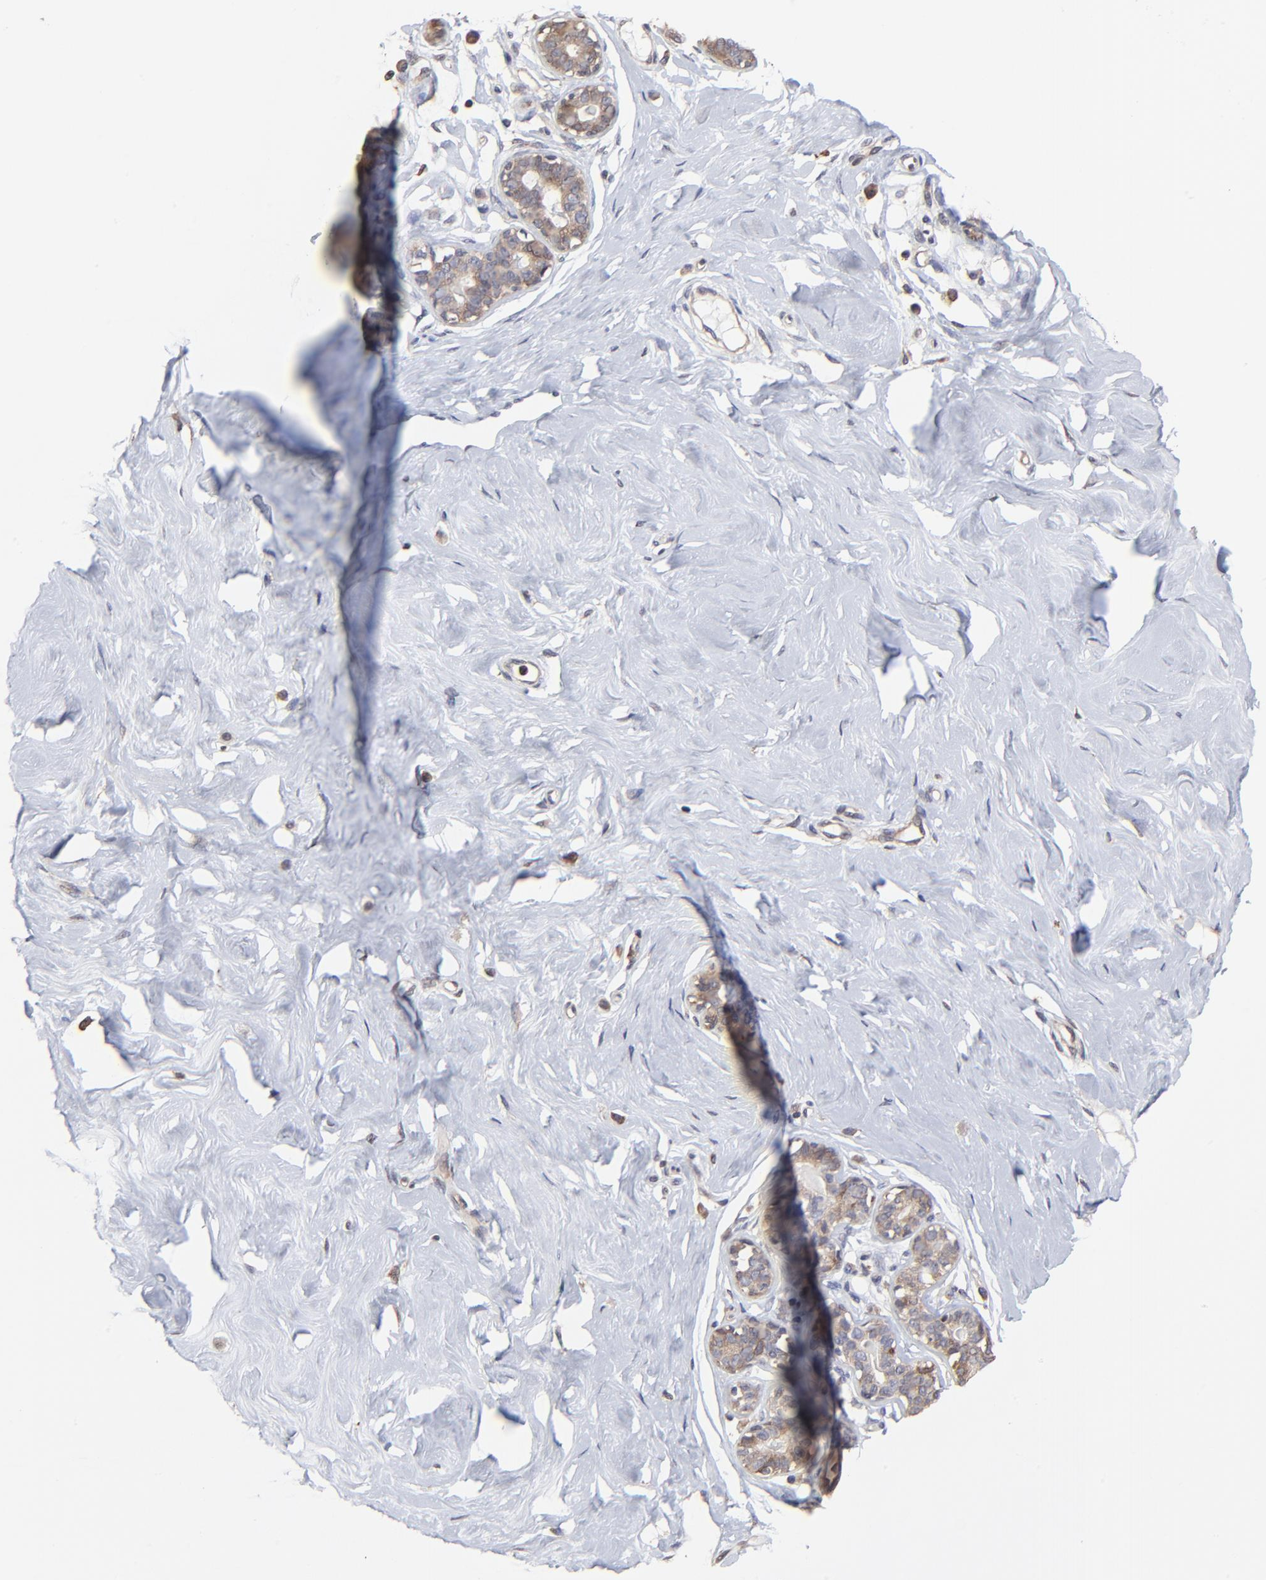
{"staining": {"intensity": "negative", "quantity": "none", "location": "none"}, "tissue": "breast", "cell_type": "Adipocytes", "image_type": "normal", "snomed": [{"axis": "morphology", "description": "Normal tissue, NOS"}, {"axis": "topography", "description": "Breast"}], "caption": "Human breast stained for a protein using IHC reveals no positivity in adipocytes.", "gene": "ELP2", "patient": {"sex": "female", "age": 23}}